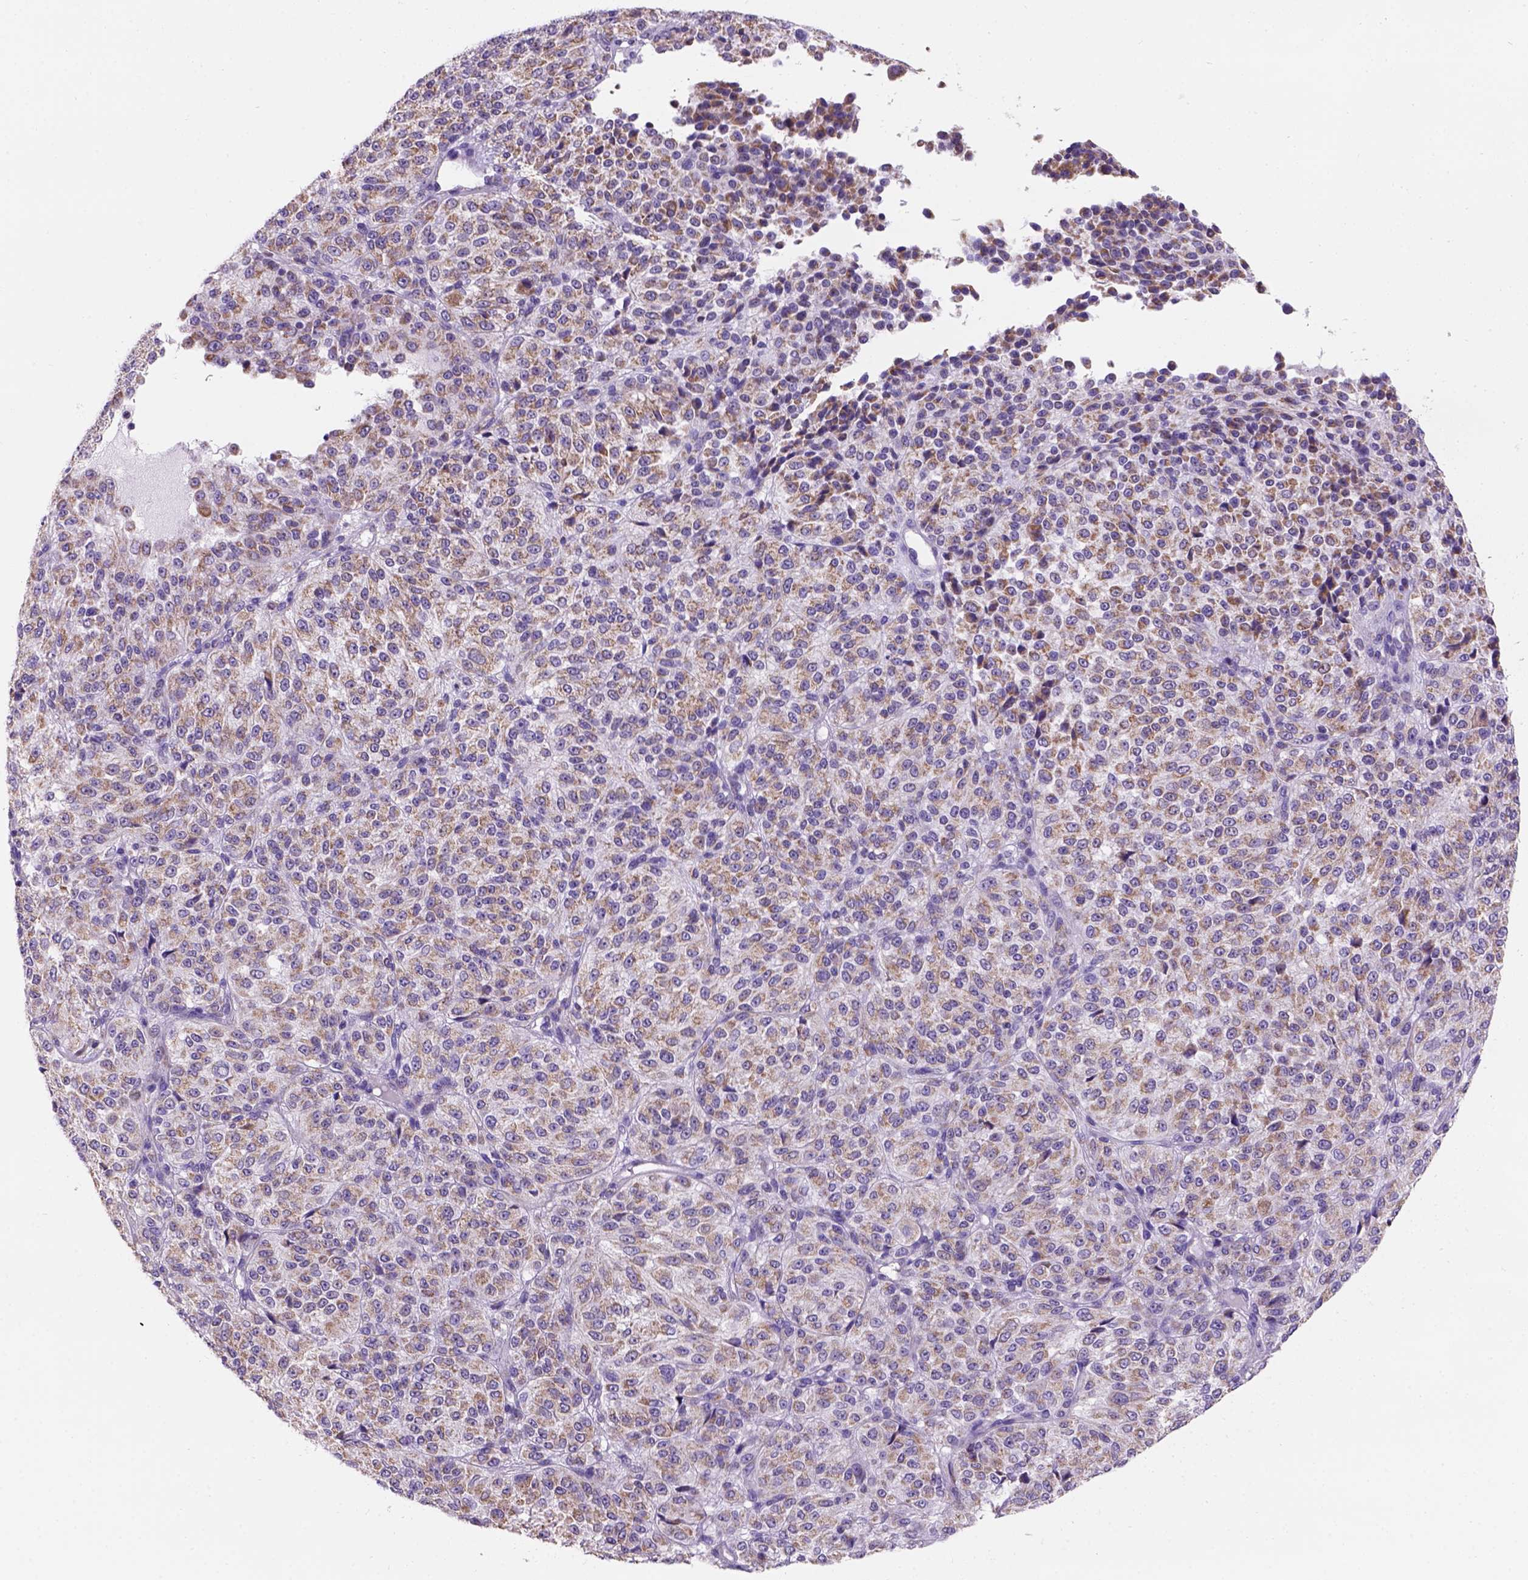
{"staining": {"intensity": "weak", "quantity": ">75%", "location": "cytoplasmic/membranous"}, "tissue": "melanoma", "cell_type": "Tumor cells", "image_type": "cancer", "snomed": [{"axis": "morphology", "description": "Malignant melanoma, Metastatic site"}, {"axis": "topography", "description": "Brain"}], "caption": "Immunohistochemical staining of malignant melanoma (metastatic site) shows low levels of weak cytoplasmic/membranous protein expression in approximately >75% of tumor cells.", "gene": "L2HGDH", "patient": {"sex": "female", "age": 56}}